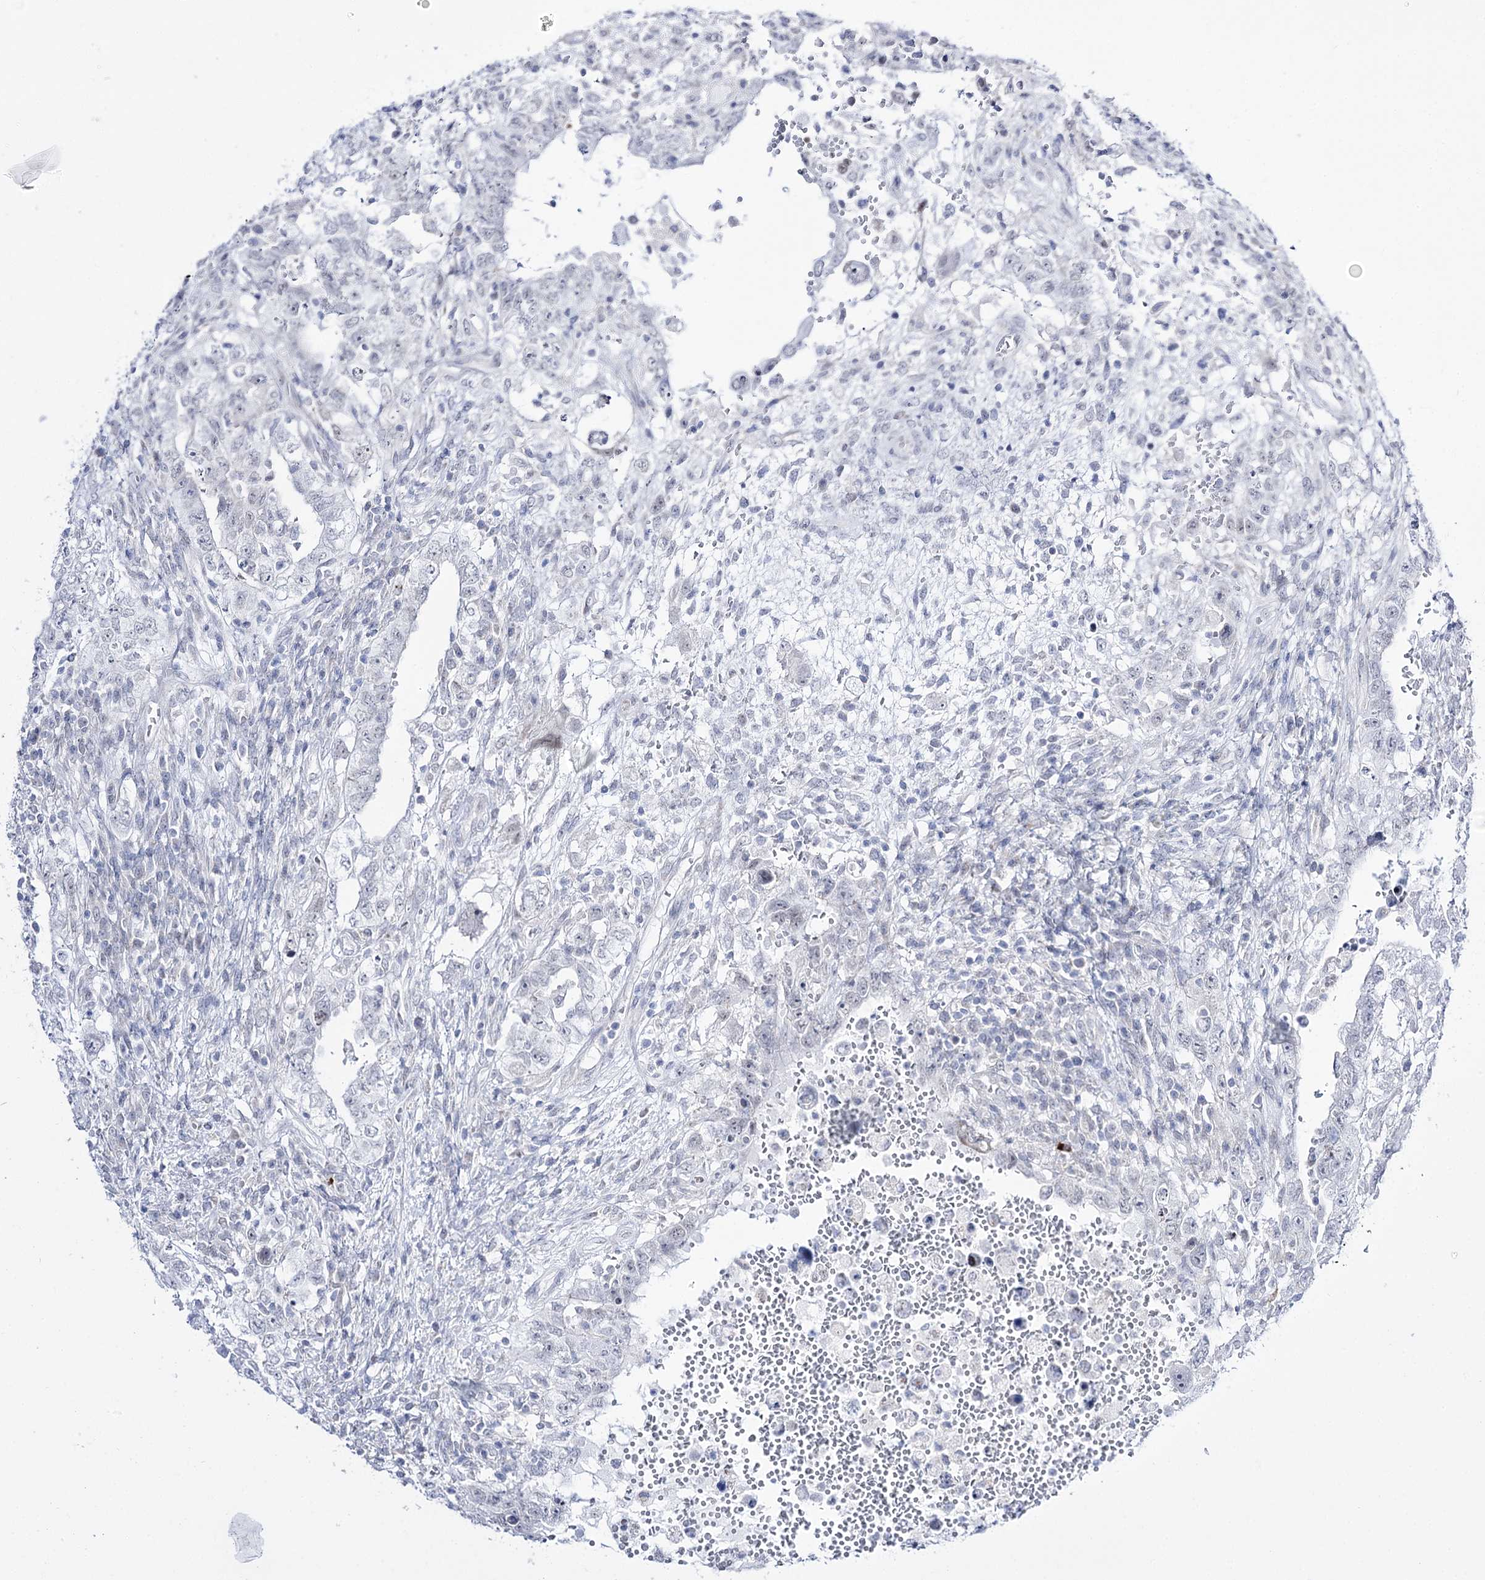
{"staining": {"intensity": "negative", "quantity": "none", "location": "none"}, "tissue": "testis cancer", "cell_type": "Tumor cells", "image_type": "cancer", "snomed": [{"axis": "morphology", "description": "Carcinoma, Embryonal, NOS"}, {"axis": "topography", "description": "Testis"}], "caption": "IHC photomicrograph of neoplastic tissue: testis cancer stained with DAB demonstrates no significant protein expression in tumor cells. The staining is performed using DAB brown chromogen with nuclei counter-stained in using hematoxylin.", "gene": "RBM15B", "patient": {"sex": "male", "age": 26}}